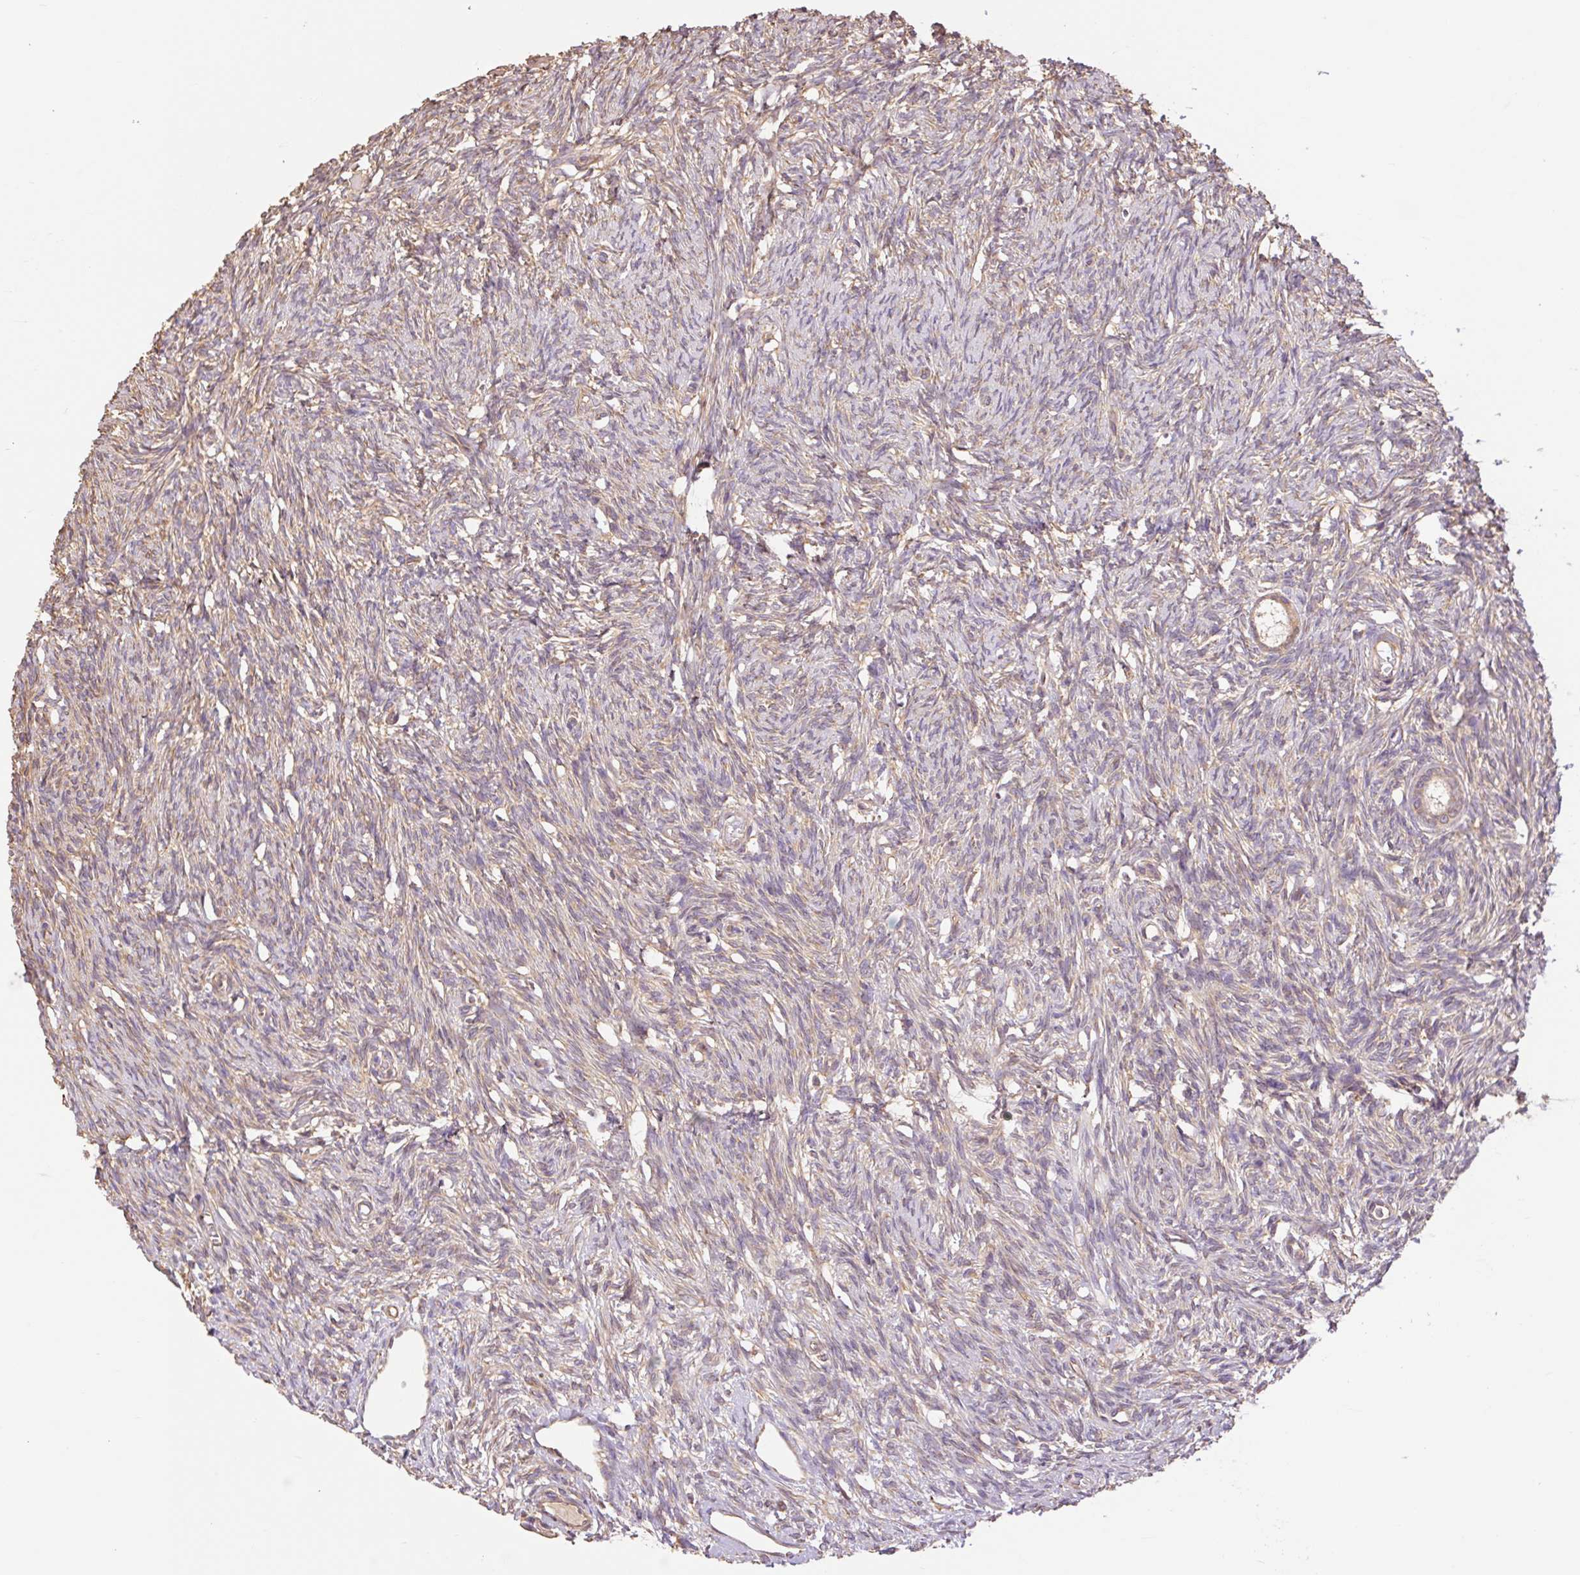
{"staining": {"intensity": "weak", "quantity": ">75%", "location": "cytoplasmic/membranous"}, "tissue": "ovary", "cell_type": "Follicle cells", "image_type": "normal", "snomed": [{"axis": "morphology", "description": "Normal tissue, NOS"}, {"axis": "topography", "description": "Ovary"}], "caption": "Brown immunohistochemical staining in benign ovary demonstrates weak cytoplasmic/membranous staining in about >75% of follicle cells.", "gene": "DESI1", "patient": {"sex": "female", "age": 33}}